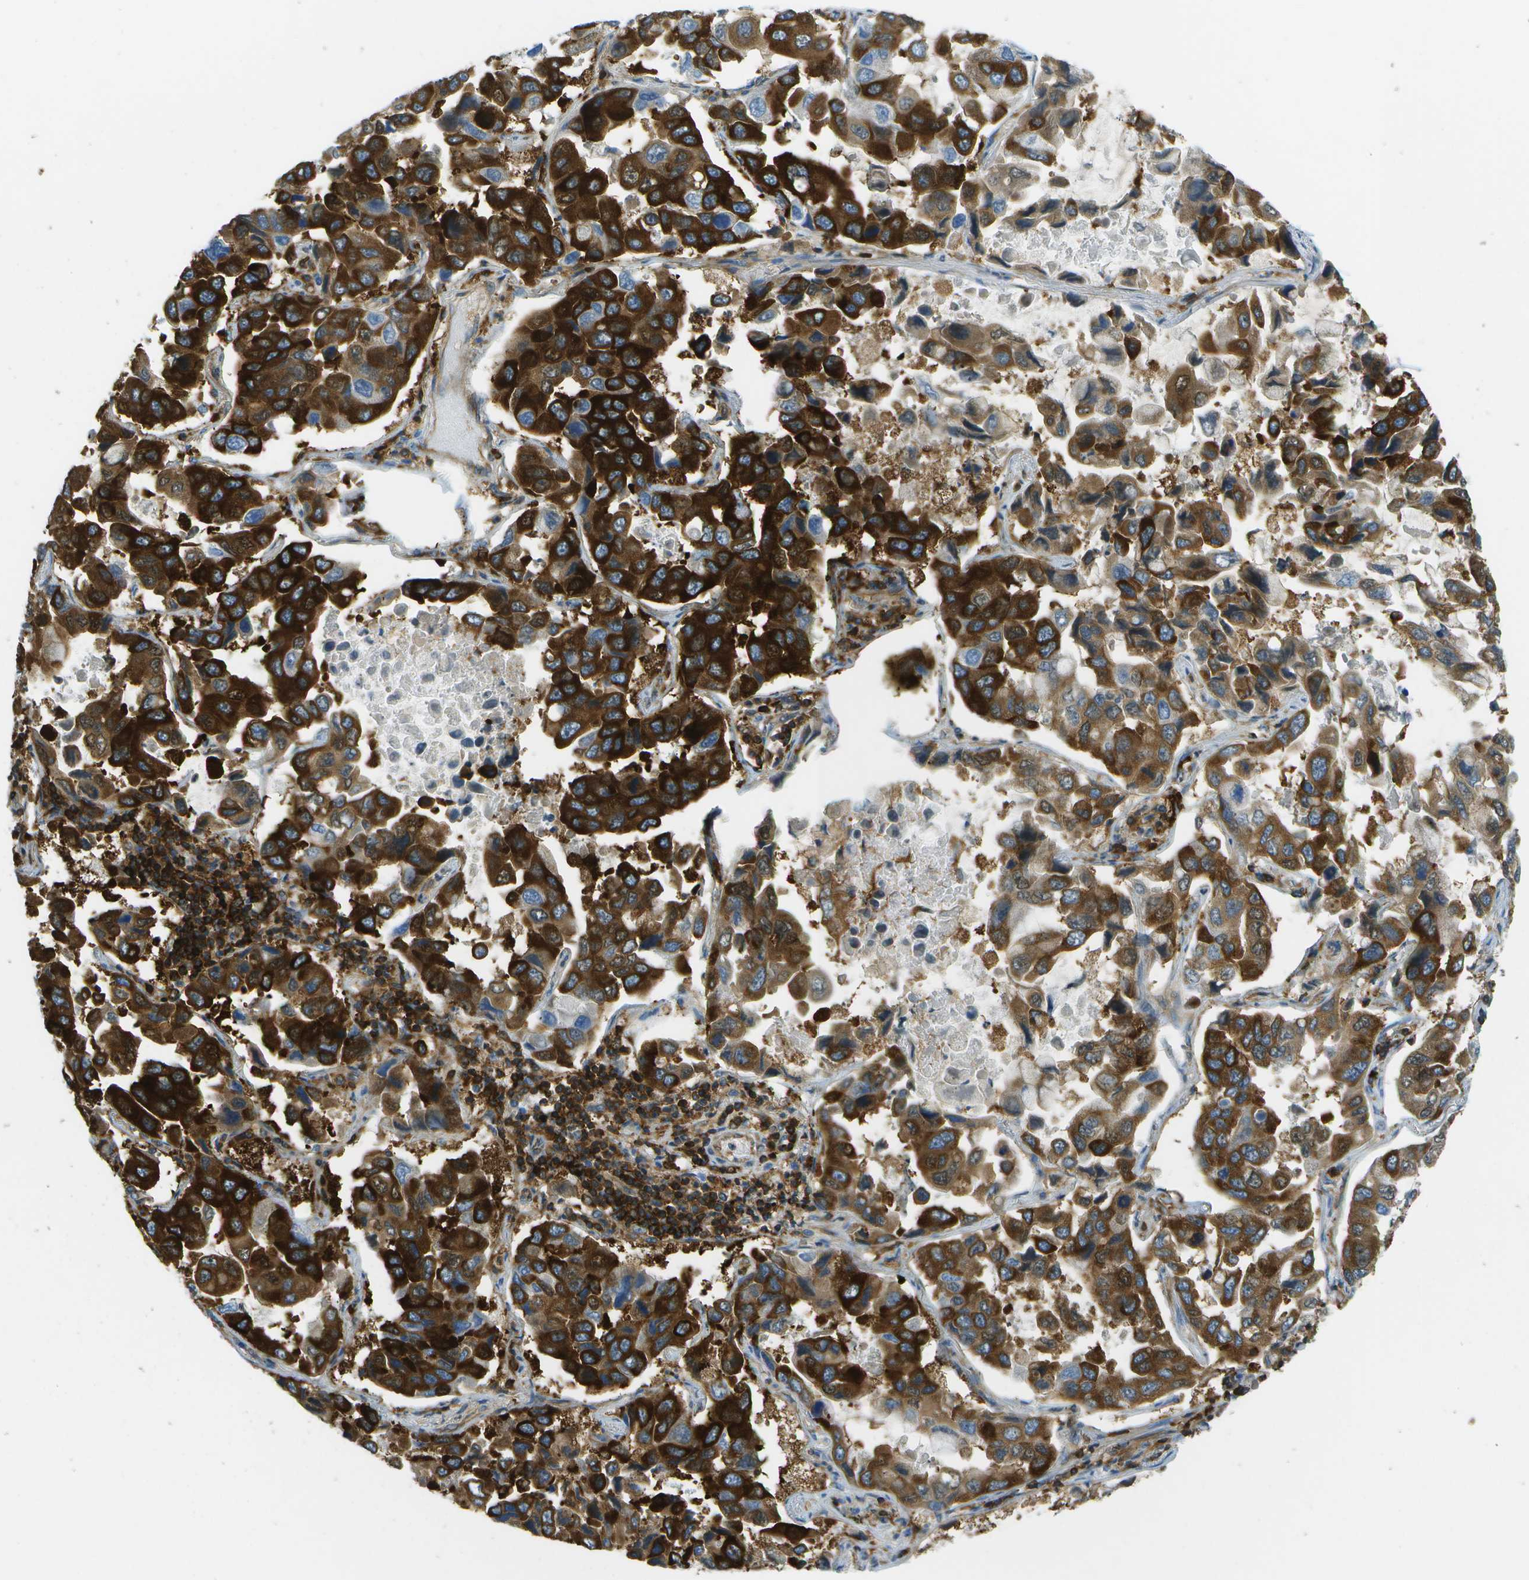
{"staining": {"intensity": "strong", "quantity": ">75%", "location": "cytoplasmic/membranous"}, "tissue": "lung cancer", "cell_type": "Tumor cells", "image_type": "cancer", "snomed": [{"axis": "morphology", "description": "Adenocarcinoma, NOS"}, {"axis": "topography", "description": "Lung"}], "caption": "Strong cytoplasmic/membranous protein positivity is seen in about >75% of tumor cells in lung adenocarcinoma.", "gene": "TMTC1", "patient": {"sex": "male", "age": 64}}